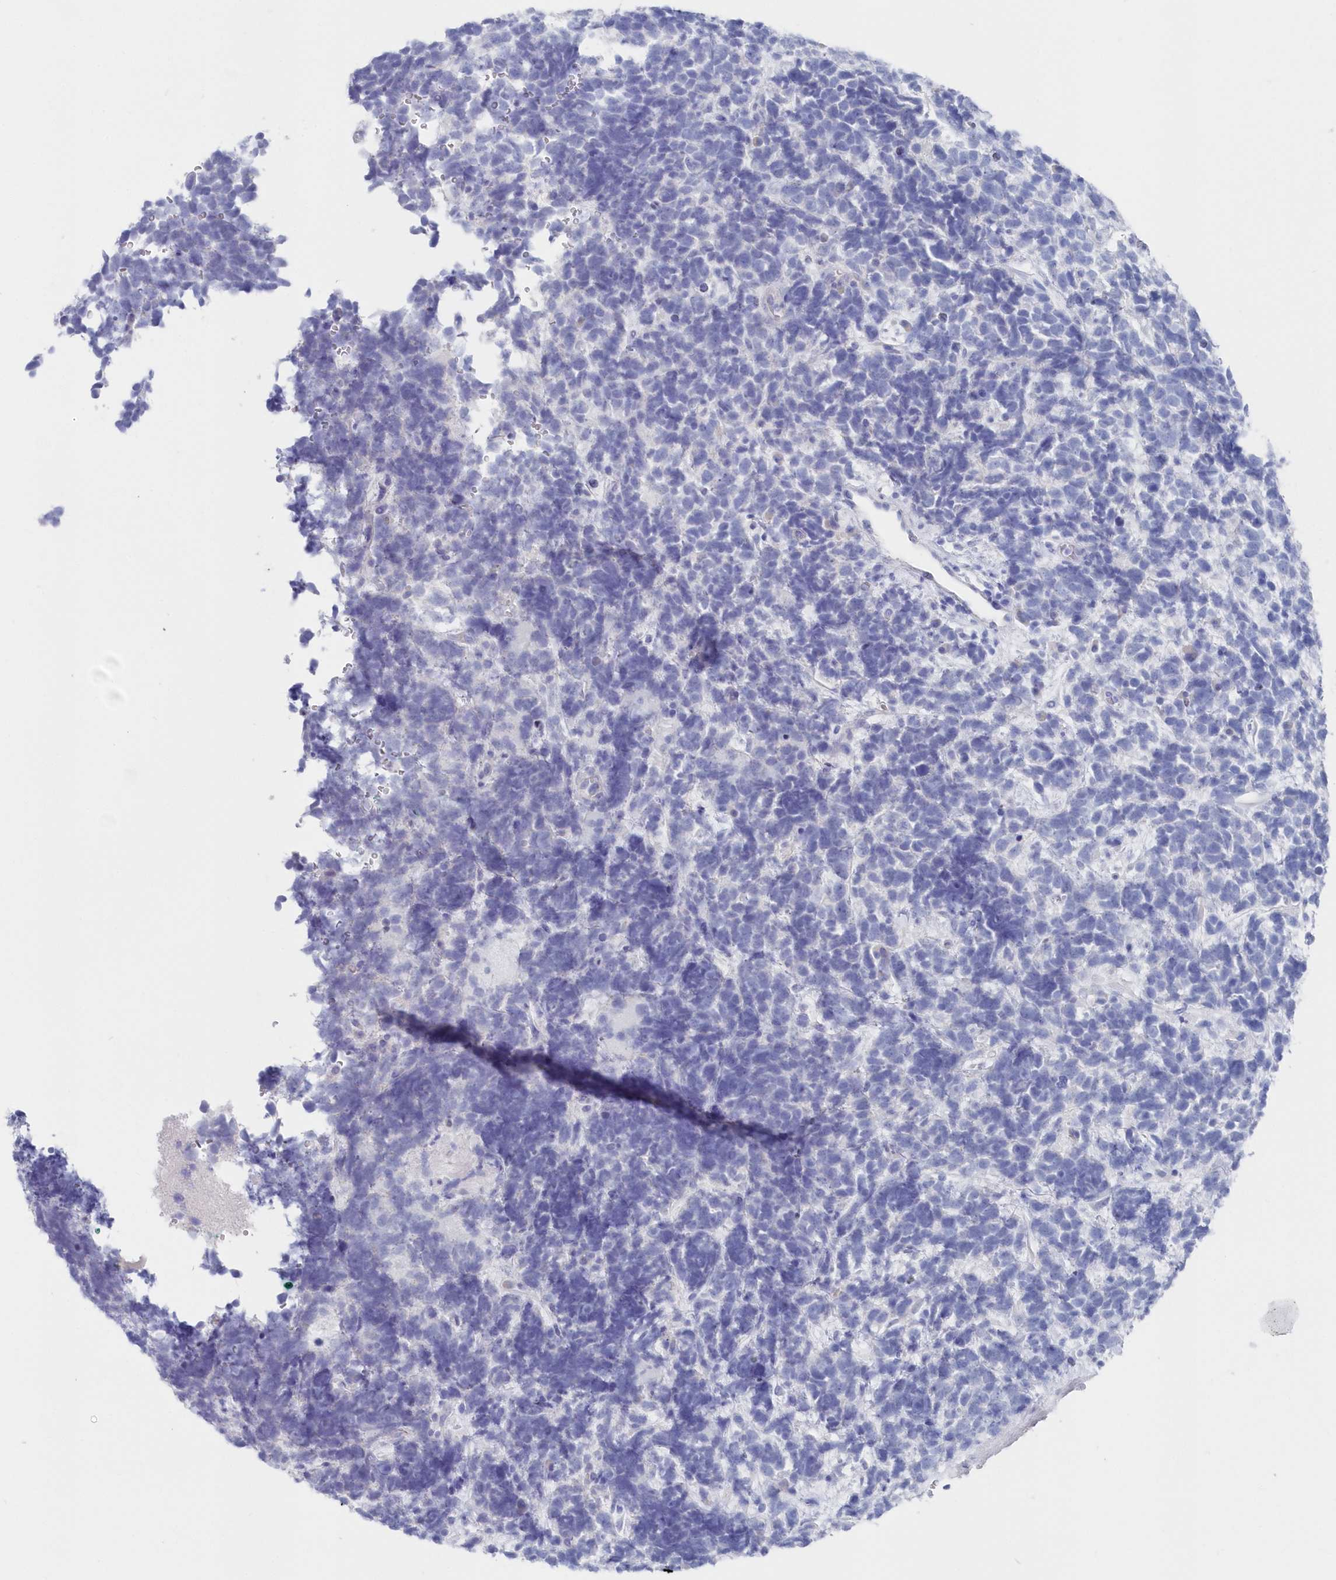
{"staining": {"intensity": "negative", "quantity": "none", "location": "none"}, "tissue": "urothelial cancer", "cell_type": "Tumor cells", "image_type": "cancer", "snomed": [{"axis": "morphology", "description": "Urothelial carcinoma, High grade"}, {"axis": "topography", "description": "Urinary bladder"}], "caption": "Micrograph shows no protein staining in tumor cells of urothelial cancer tissue.", "gene": "CSNK1G2", "patient": {"sex": "female", "age": 82}}